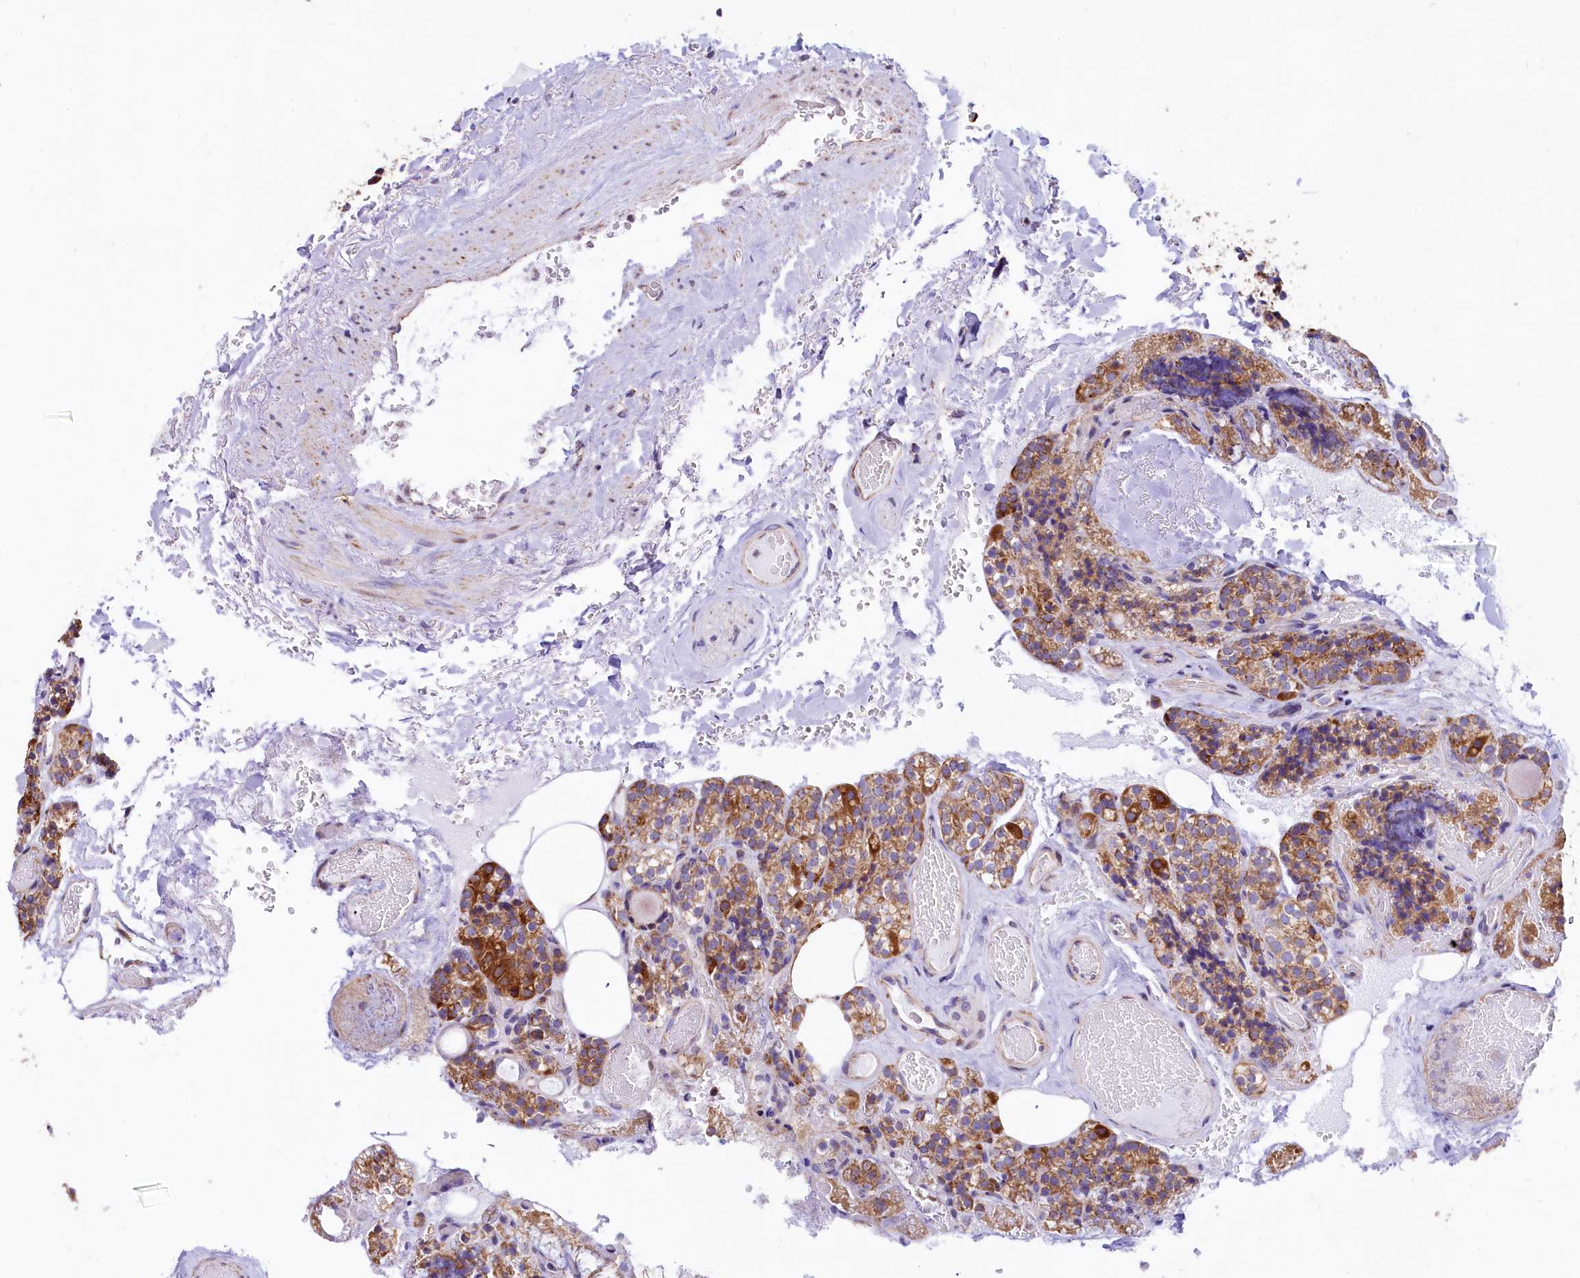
{"staining": {"intensity": "moderate", "quantity": ">75%", "location": "cytoplasmic/membranous"}, "tissue": "parathyroid gland", "cell_type": "Glandular cells", "image_type": "normal", "snomed": [{"axis": "morphology", "description": "Normal tissue, NOS"}, {"axis": "topography", "description": "Parathyroid gland"}], "caption": "Parathyroid gland stained with DAB IHC demonstrates medium levels of moderate cytoplasmic/membranous staining in approximately >75% of glandular cells.", "gene": "VWCE", "patient": {"sex": "male", "age": 87}}